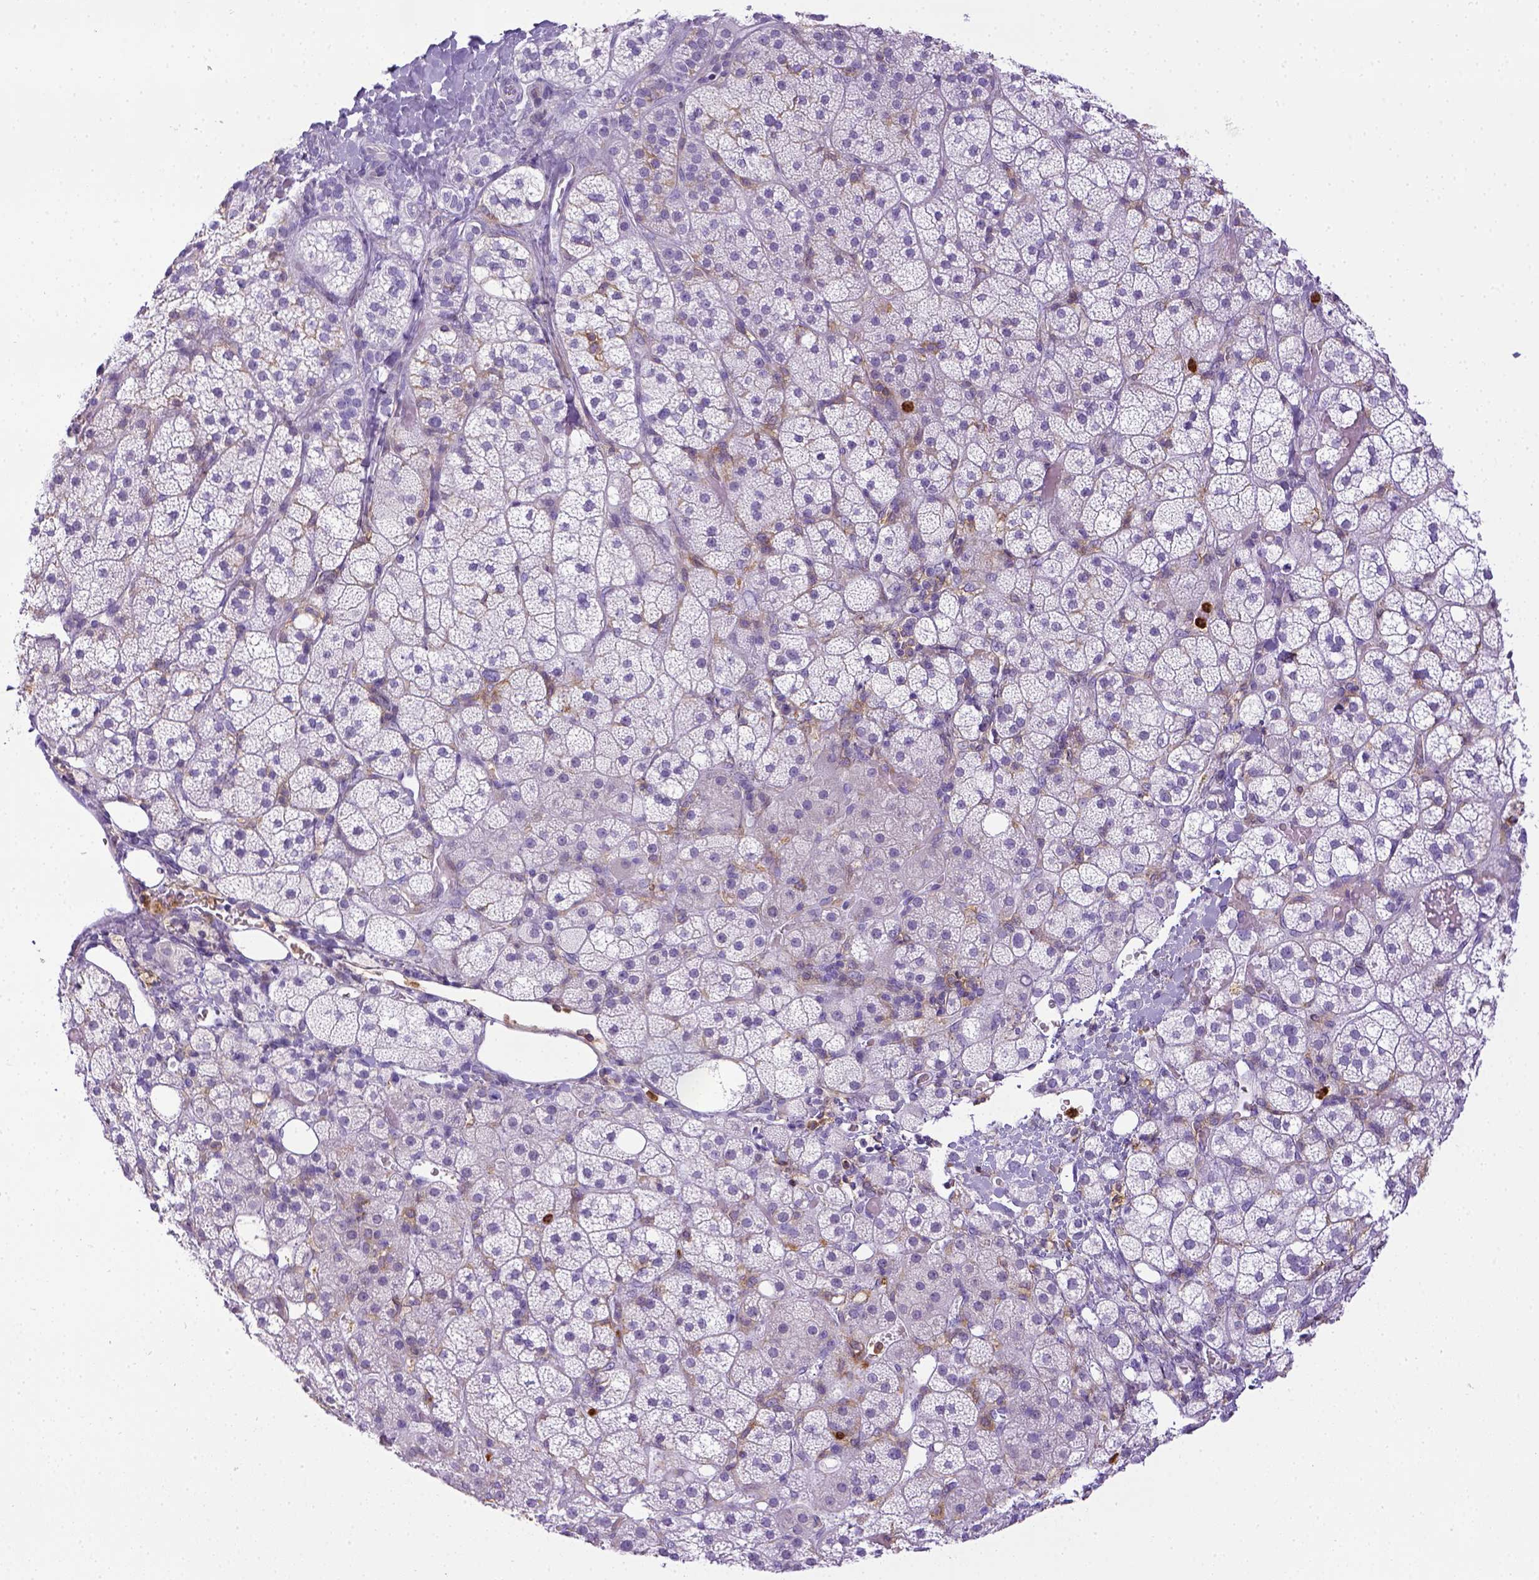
{"staining": {"intensity": "negative", "quantity": "none", "location": "none"}, "tissue": "adrenal gland", "cell_type": "Glandular cells", "image_type": "normal", "snomed": [{"axis": "morphology", "description": "Normal tissue, NOS"}, {"axis": "topography", "description": "Adrenal gland"}], "caption": "IHC photomicrograph of unremarkable human adrenal gland stained for a protein (brown), which displays no staining in glandular cells.", "gene": "ITGAM", "patient": {"sex": "male", "age": 53}}